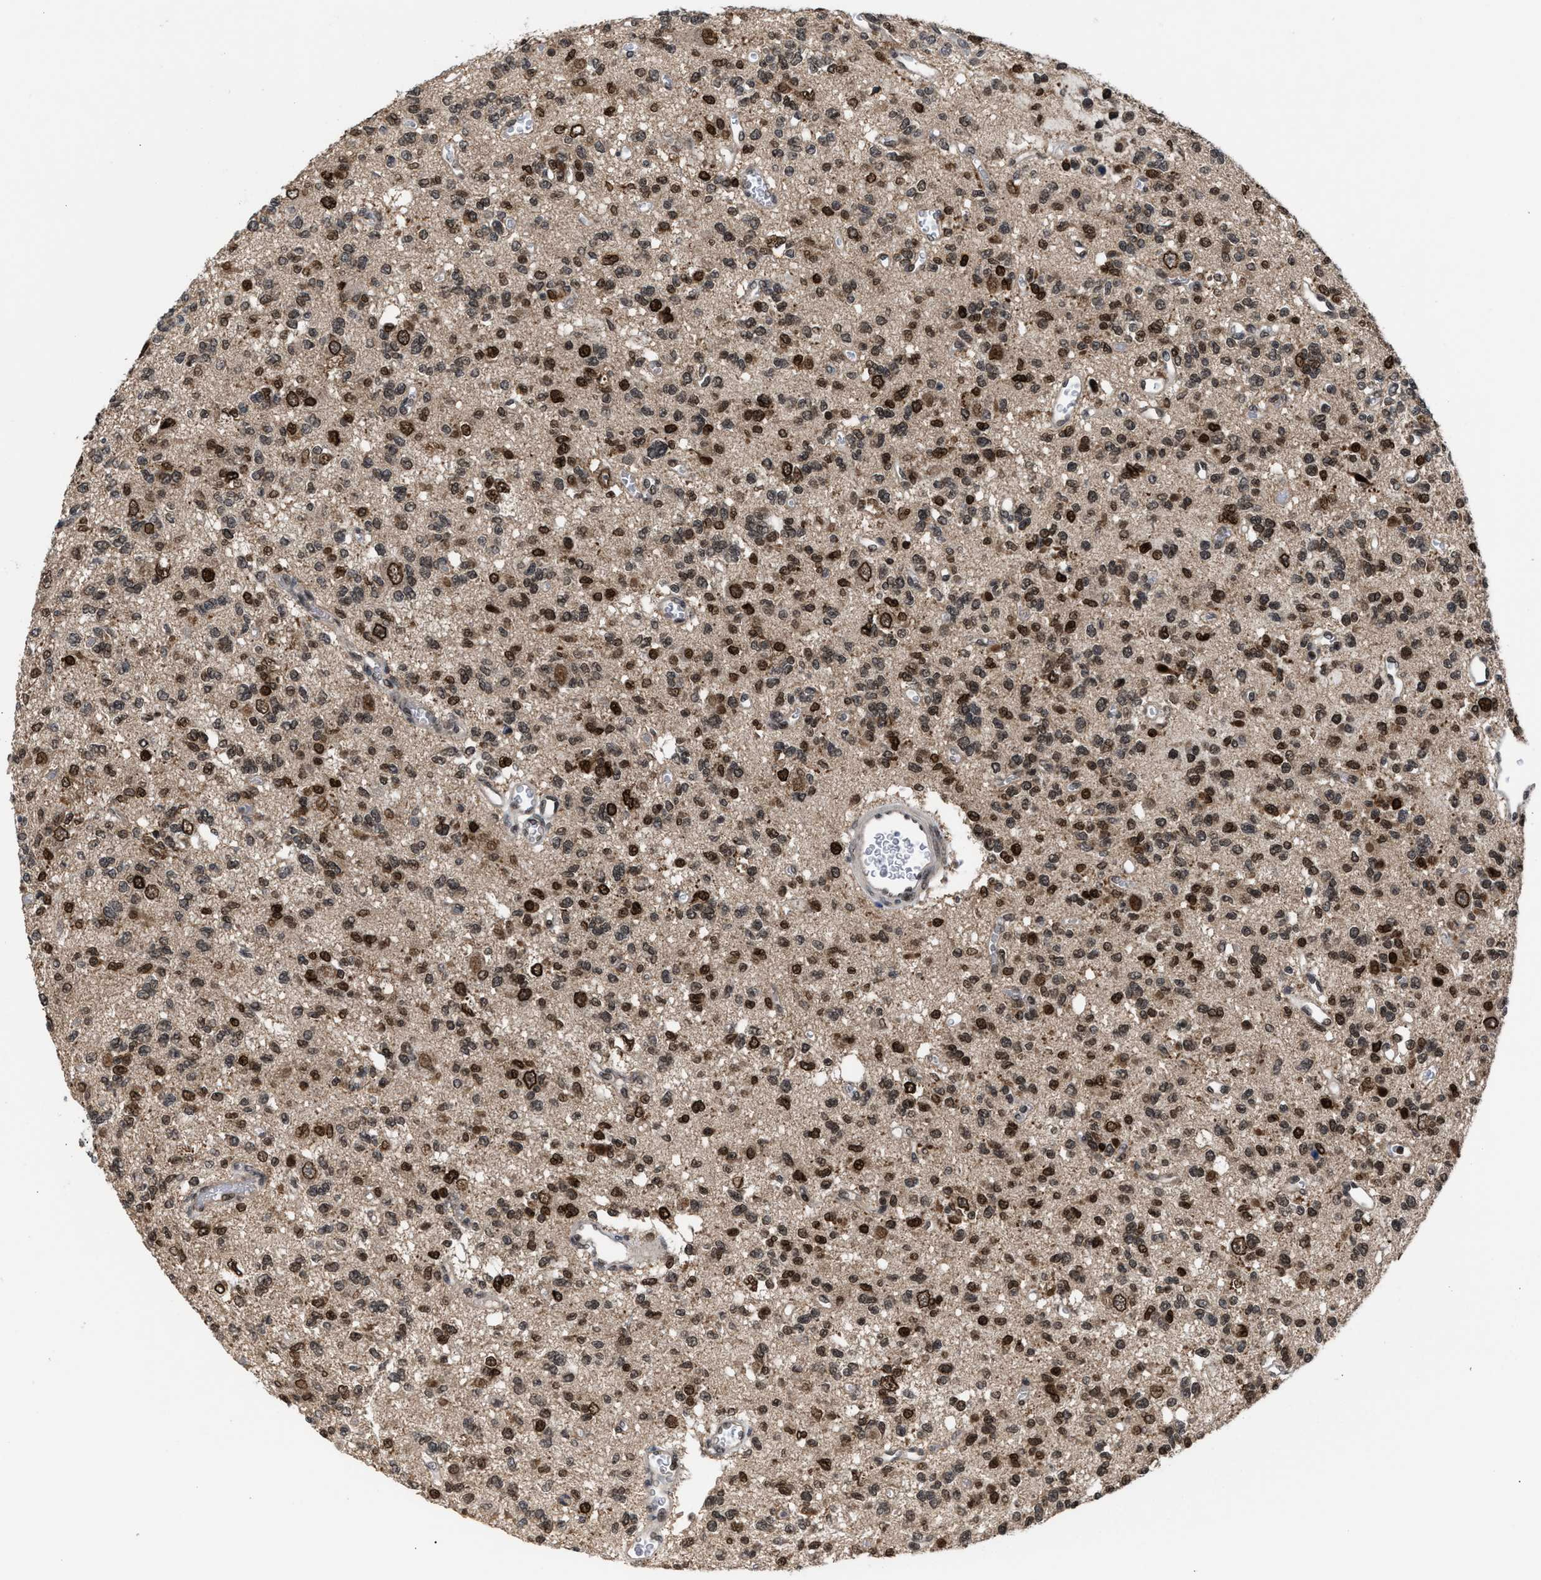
{"staining": {"intensity": "moderate", "quantity": ">75%", "location": "nuclear"}, "tissue": "glioma", "cell_type": "Tumor cells", "image_type": "cancer", "snomed": [{"axis": "morphology", "description": "Glioma, malignant, Low grade"}, {"axis": "topography", "description": "Brain"}], "caption": "This is a micrograph of immunohistochemistry staining of malignant glioma (low-grade), which shows moderate staining in the nuclear of tumor cells.", "gene": "C9orf78", "patient": {"sex": "male", "age": 38}}